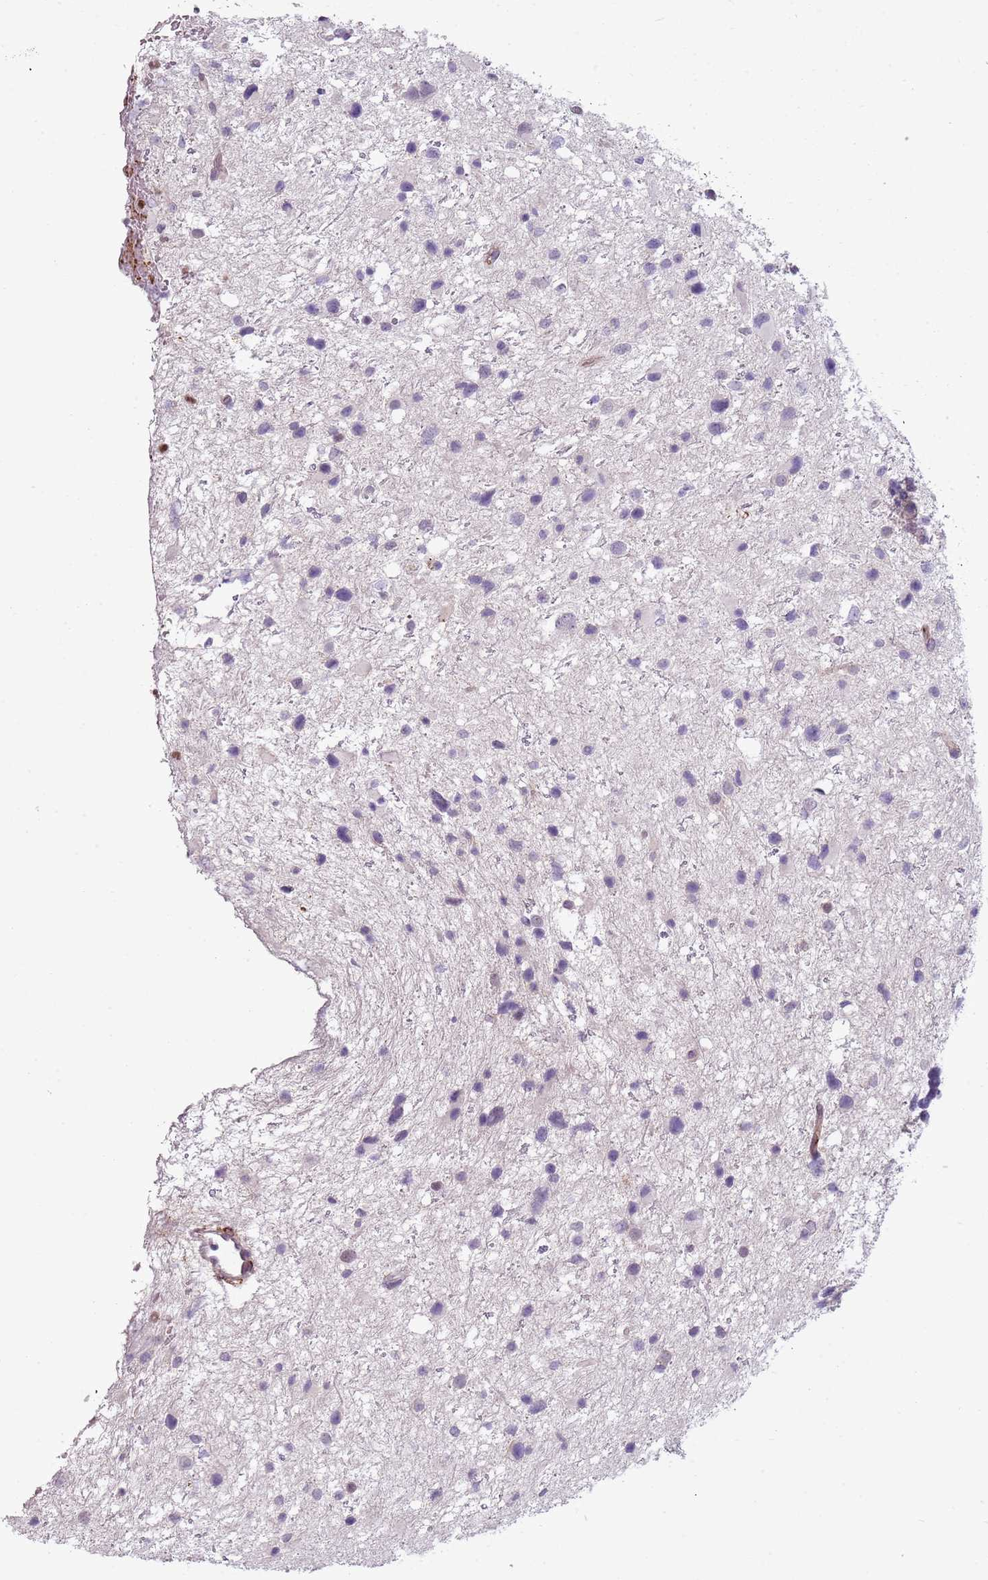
{"staining": {"intensity": "negative", "quantity": "none", "location": "none"}, "tissue": "glioma", "cell_type": "Tumor cells", "image_type": "cancer", "snomed": [{"axis": "morphology", "description": "Glioma, malignant, Low grade"}, {"axis": "topography", "description": "Brain"}], "caption": "The photomicrograph exhibits no staining of tumor cells in glioma.", "gene": "ZNF583", "patient": {"sex": "female", "age": 32}}